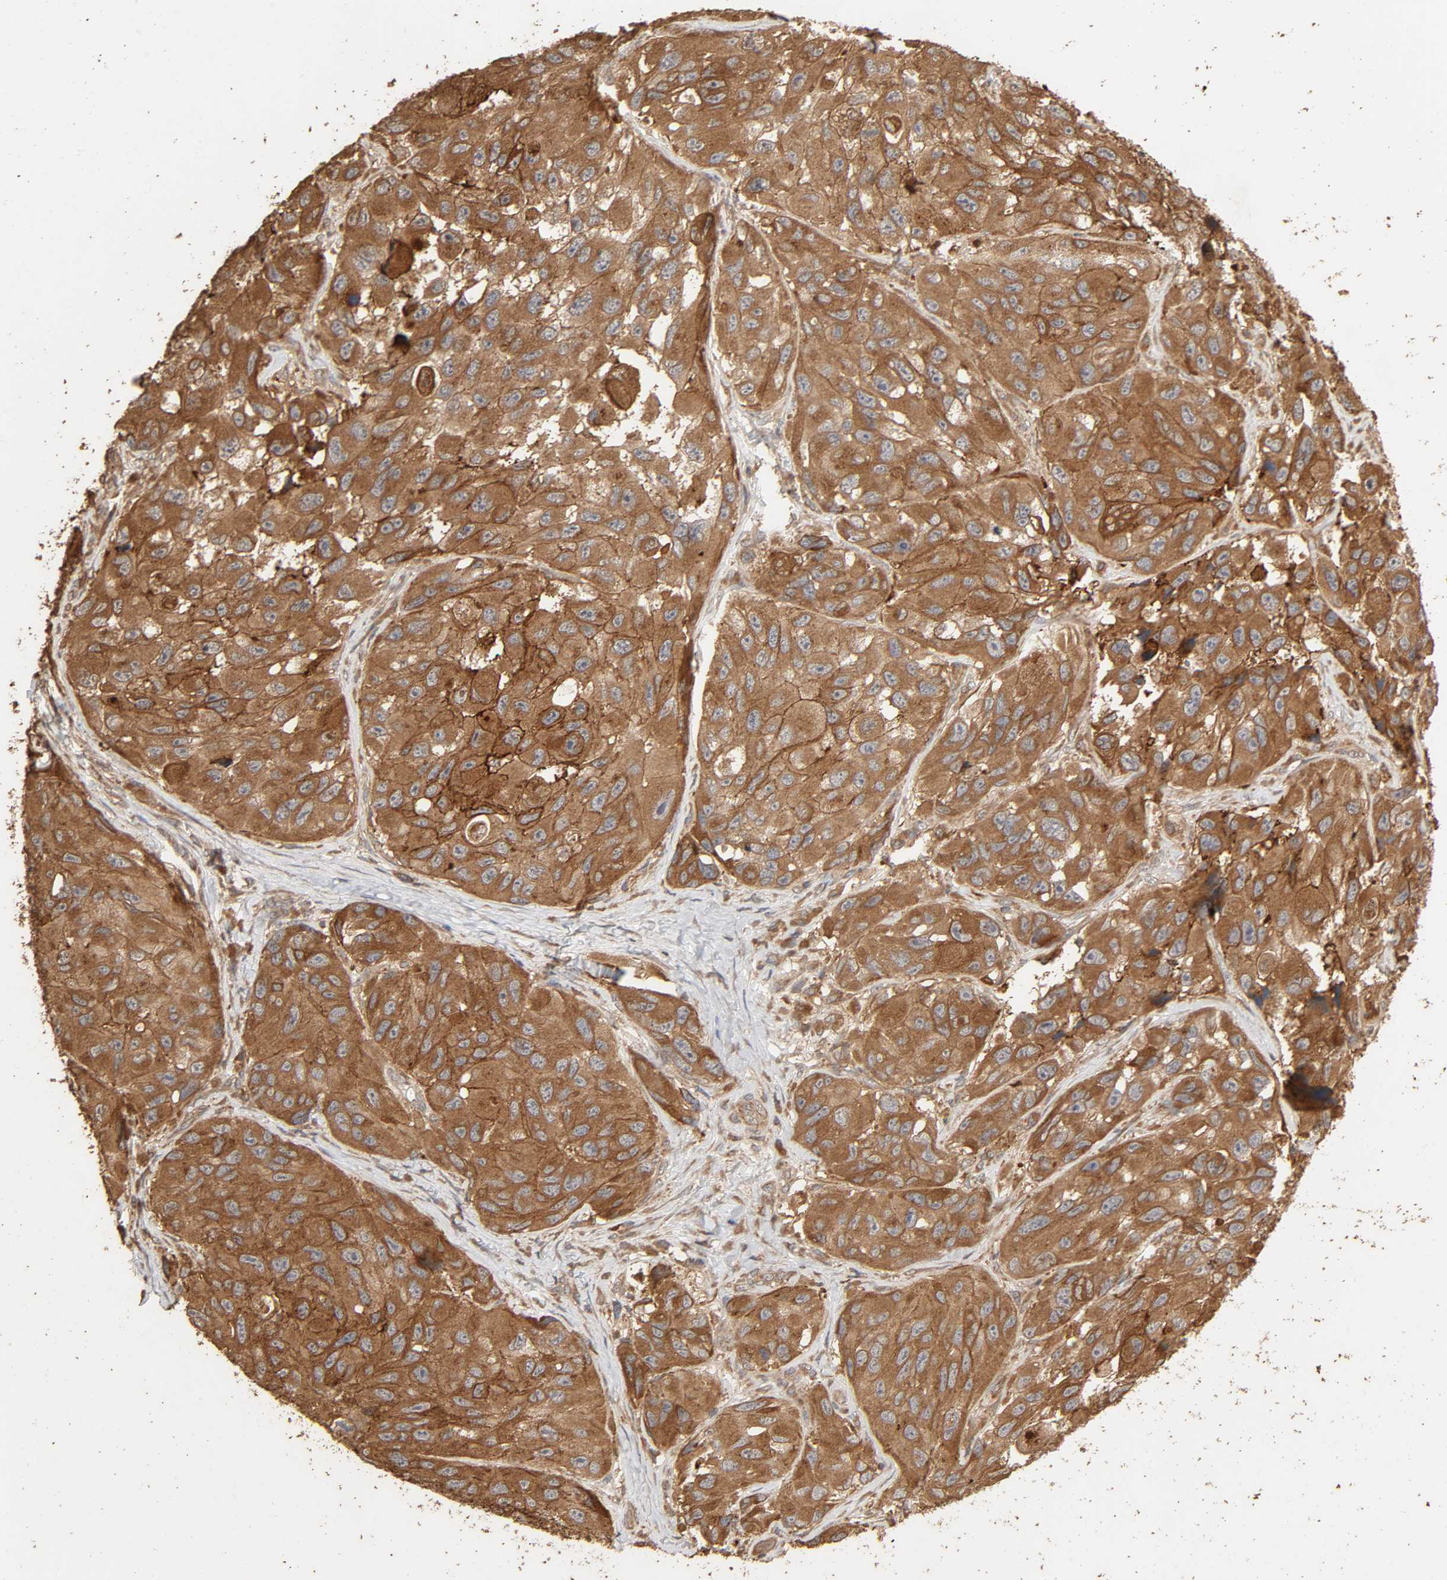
{"staining": {"intensity": "moderate", "quantity": ">75%", "location": "cytoplasmic/membranous"}, "tissue": "melanoma", "cell_type": "Tumor cells", "image_type": "cancer", "snomed": [{"axis": "morphology", "description": "Malignant melanoma, NOS"}, {"axis": "topography", "description": "Skin"}], "caption": "Melanoma was stained to show a protein in brown. There is medium levels of moderate cytoplasmic/membranous positivity in about >75% of tumor cells.", "gene": "RPS6KA6", "patient": {"sex": "female", "age": 73}}